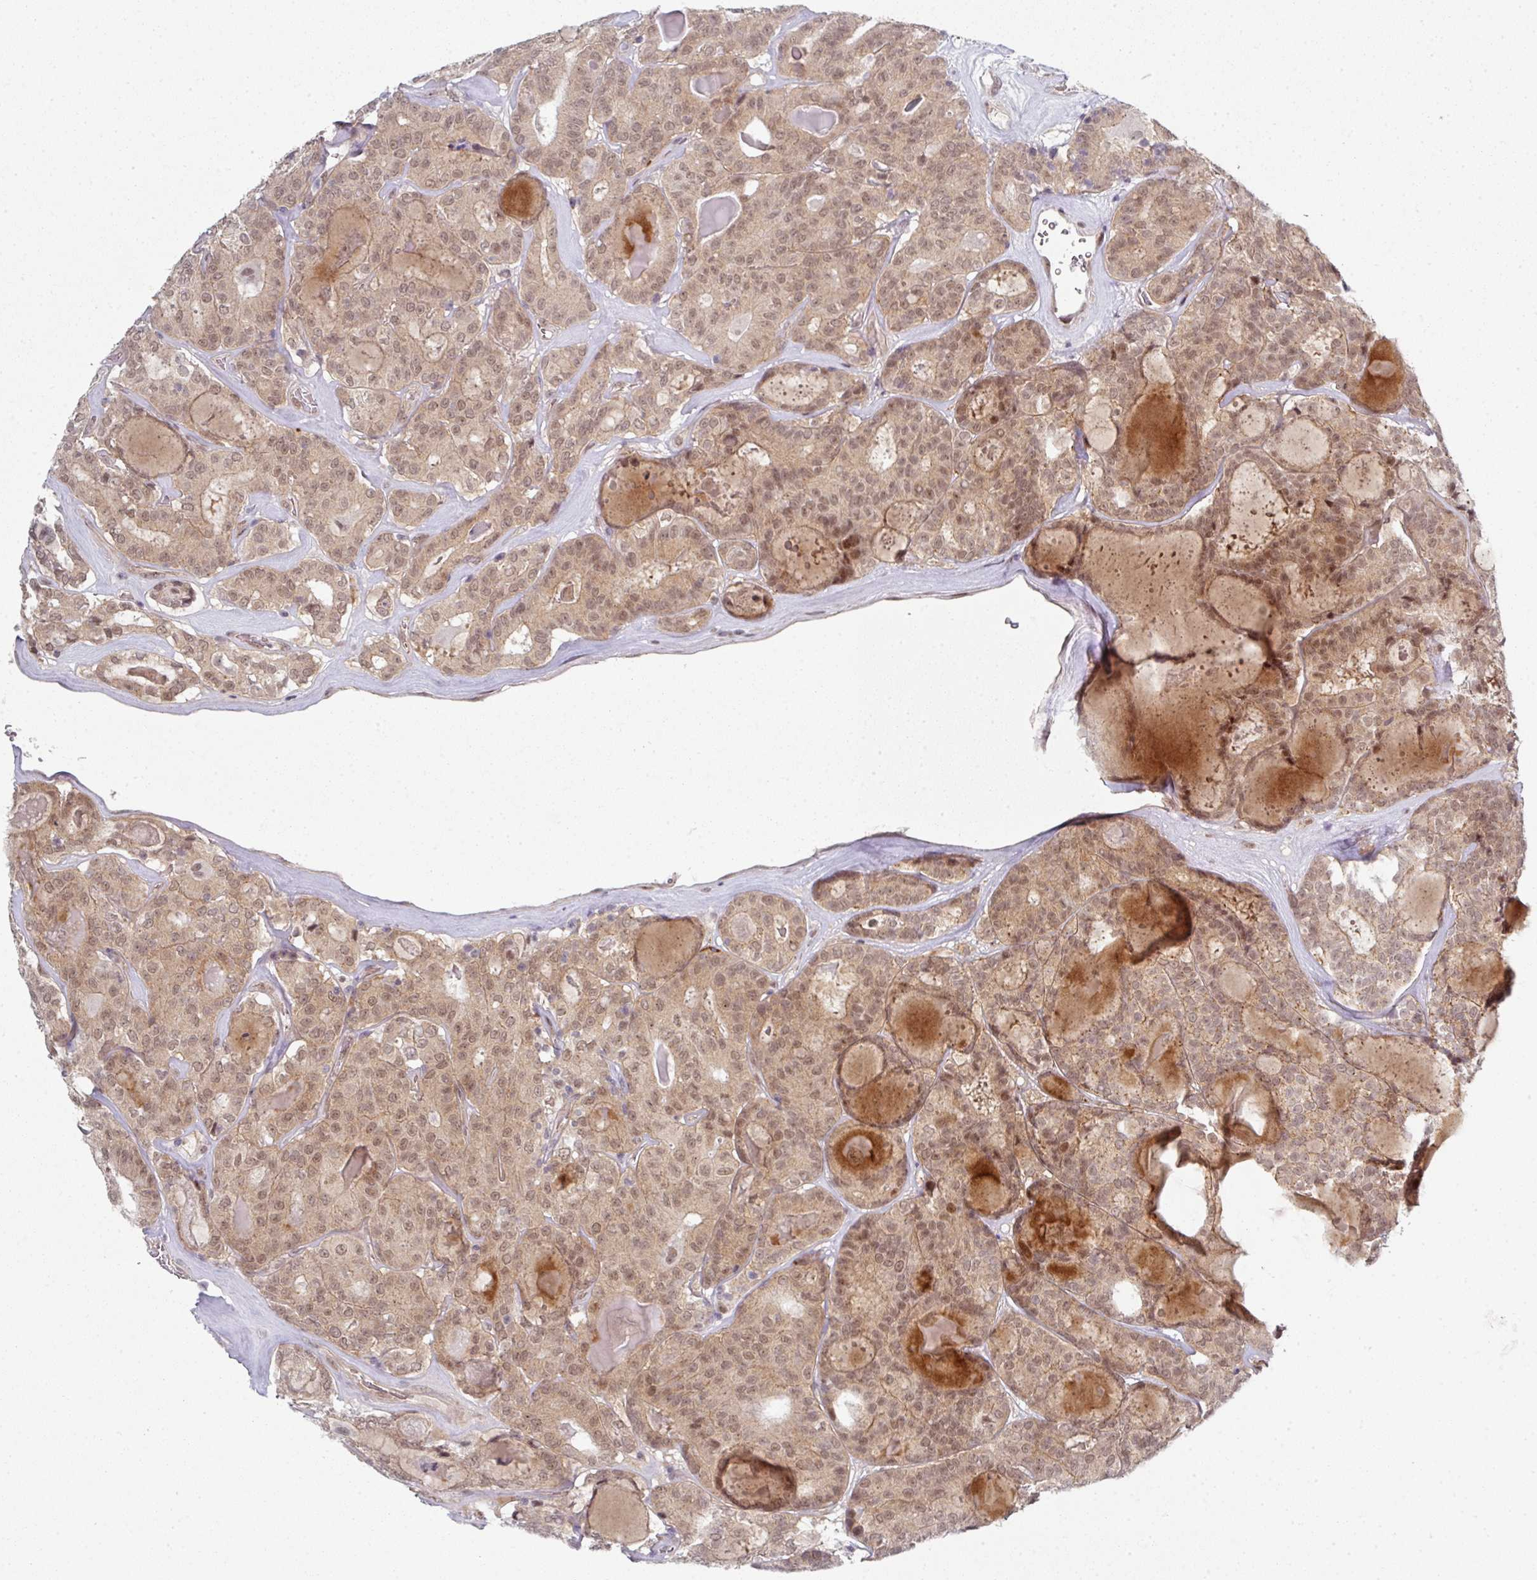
{"staining": {"intensity": "moderate", "quantity": ">75%", "location": "cytoplasmic/membranous,nuclear"}, "tissue": "thyroid cancer", "cell_type": "Tumor cells", "image_type": "cancer", "snomed": [{"axis": "morphology", "description": "Papillary adenocarcinoma, NOS"}, {"axis": "topography", "description": "Thyroid gland"}], "caption": "Tumor cells demonstrate medium levels of moderate cytoplasmic/membranous and nuclear positivity in approximately >75% of cells in human thyroid cancer.", "gene": "TMCC1", "patient": {"sex": "female", "age": 72}}